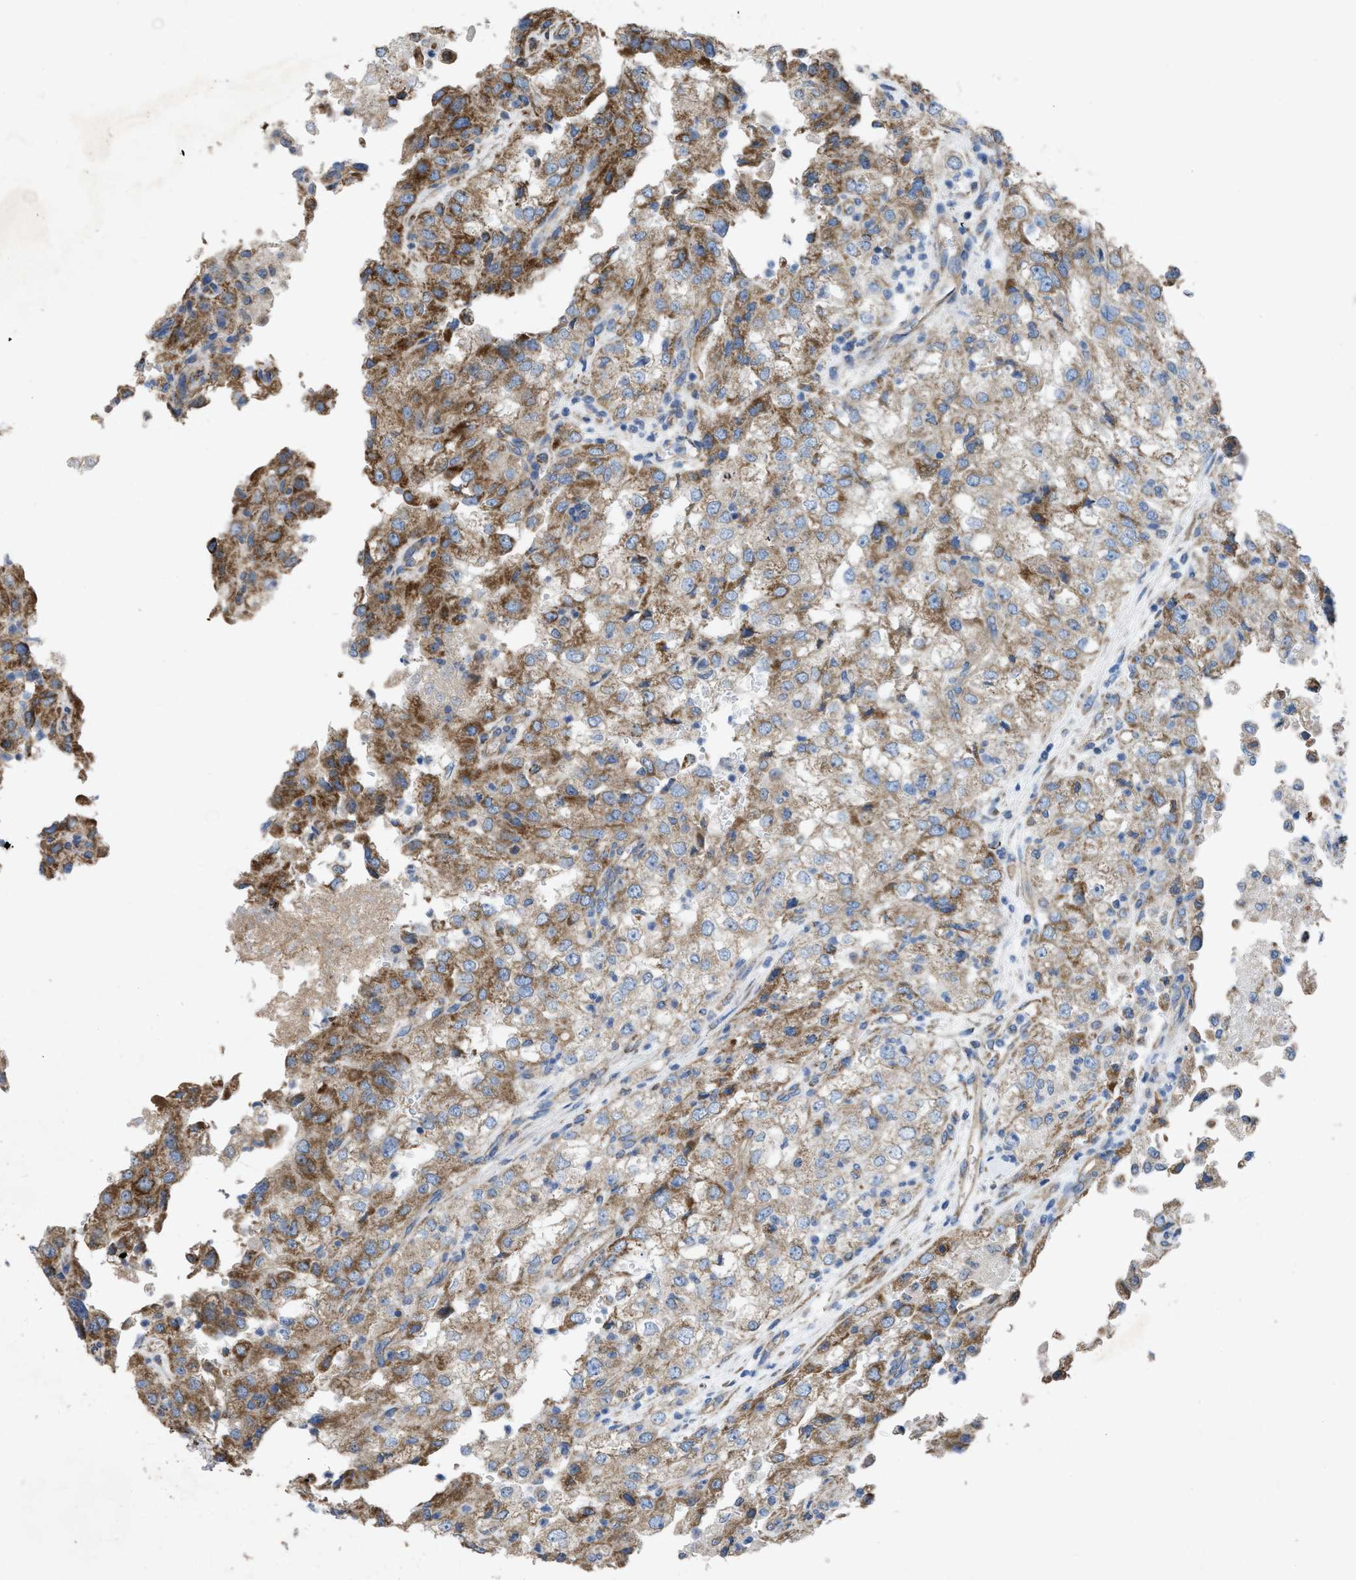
{"staining": {"intensity": "moderate", "quantity": ">75%", "location": "cytoplasmic/membranous"}, "tissue": "renal cancer", "cell_type": "Tumor cells", "image_type": "cancer", "snomed": [{"axis": "morphology", "description": "Adenocarcinoma, NOS"}, {"axis": "topography", "description": "Kidney"}], "caption": "Renal cancer (adenocarcinoma) tissue shows moderate cytoplasmic/membranous staining in about >75% of tumor cells, visualized by immunohistochemistry.", "gene": "DOLPP1", "patient": {"sex": "female", "age": 54}}